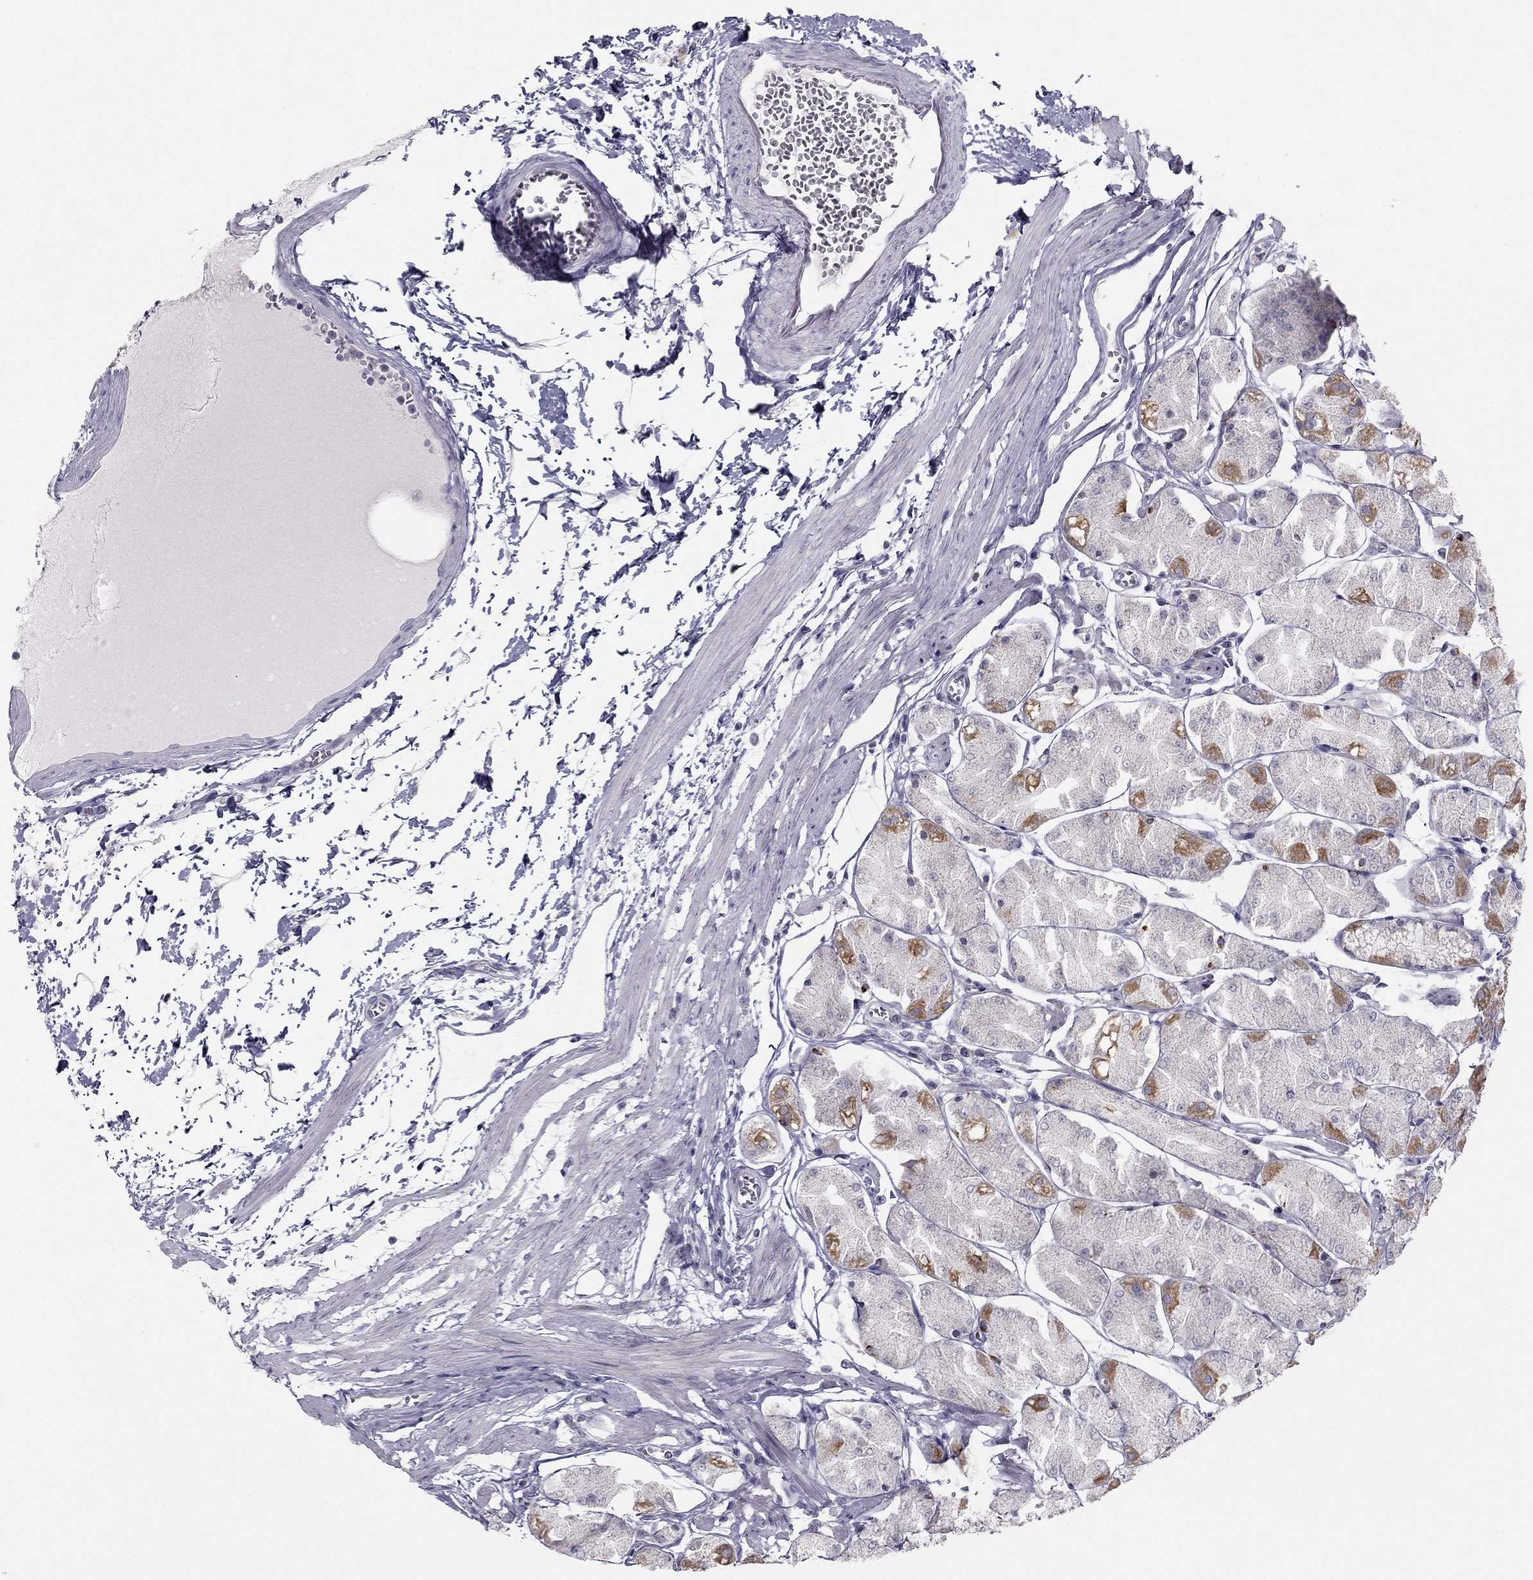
{"staining": {"intensity": "moderate", "quantity": "<25%", "location": "cytoplasmic/membranous"}, "tissue": "stomach", "cell_type": "Glandular cells", "image_type": "normal", "snomed": [{"axis": "morphology", "description": "Normal tissue, NOS"}, {"axis": "topography", "description": "Stomach, upper"}], "caption": "Brown immunohistochemical staining in normal human stomach displays moderate cytoplasmic/membranous positivity in approximately <25% of glandular cells.", "gene": "C5orf49", "patient": {"sex": "male", "age": 60}}